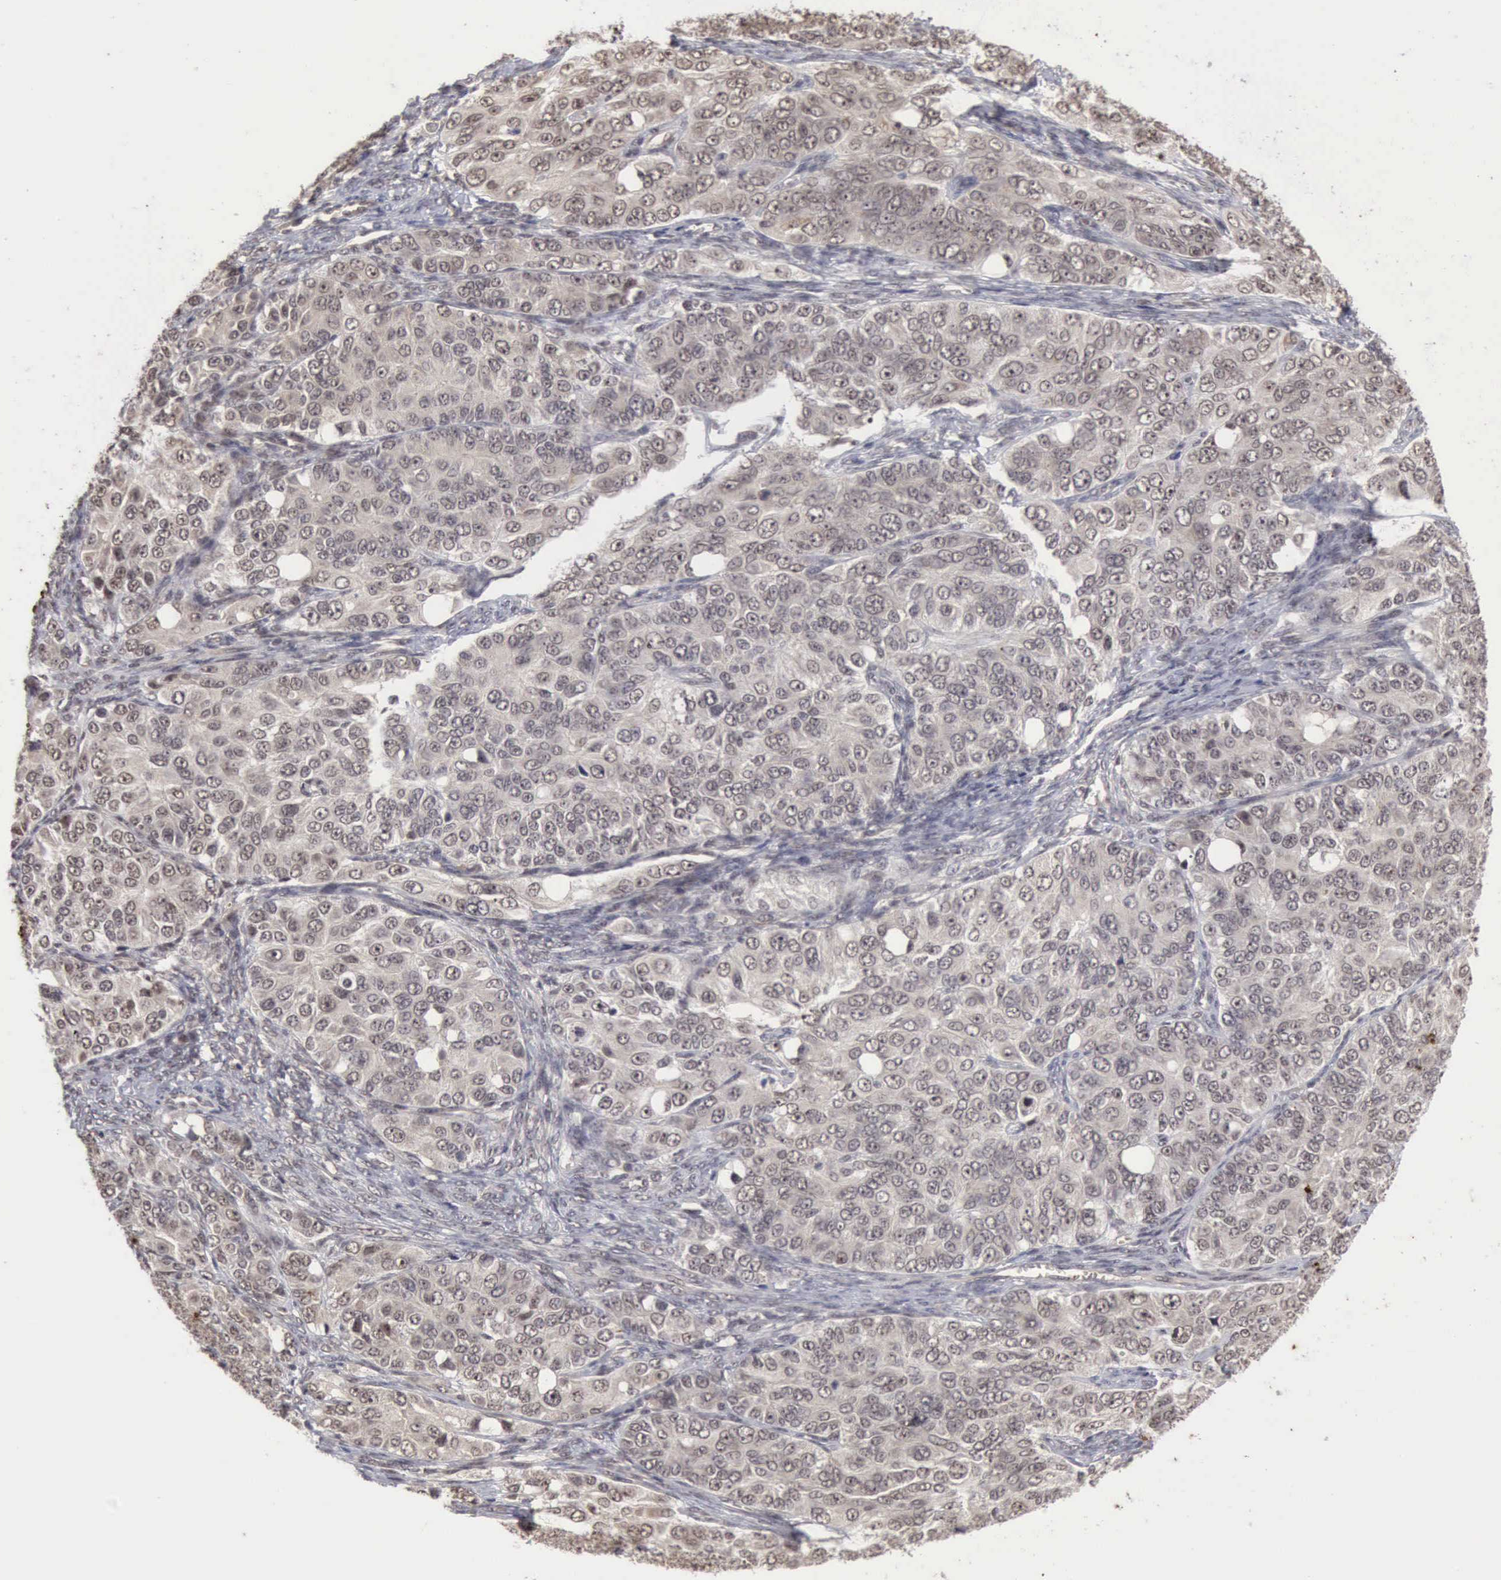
{"staining": {"intensity": "negative", "quantity": "none", "location": "none"}, "tissue": "ovarian cancer", "cell_type": "Tumor cells", "image_type": "cancer", "snomed": [{"axis": "morphology", "description": "Carcinoma, endometroid"}, {"axis": "topography", "description": "Ovary"}], "caption": "Immunohistochemistry of human ovarian endometroid carcinoma demonstrates no expression in tumor cells. (Stains: DAB immunohistochemistry (IHC) with hematoxylin counter stain, Microscopy: brightfield microscopy at high magnification).", "gene": "CDKN2A", "patient": {"sex": "female", "age": 51}}